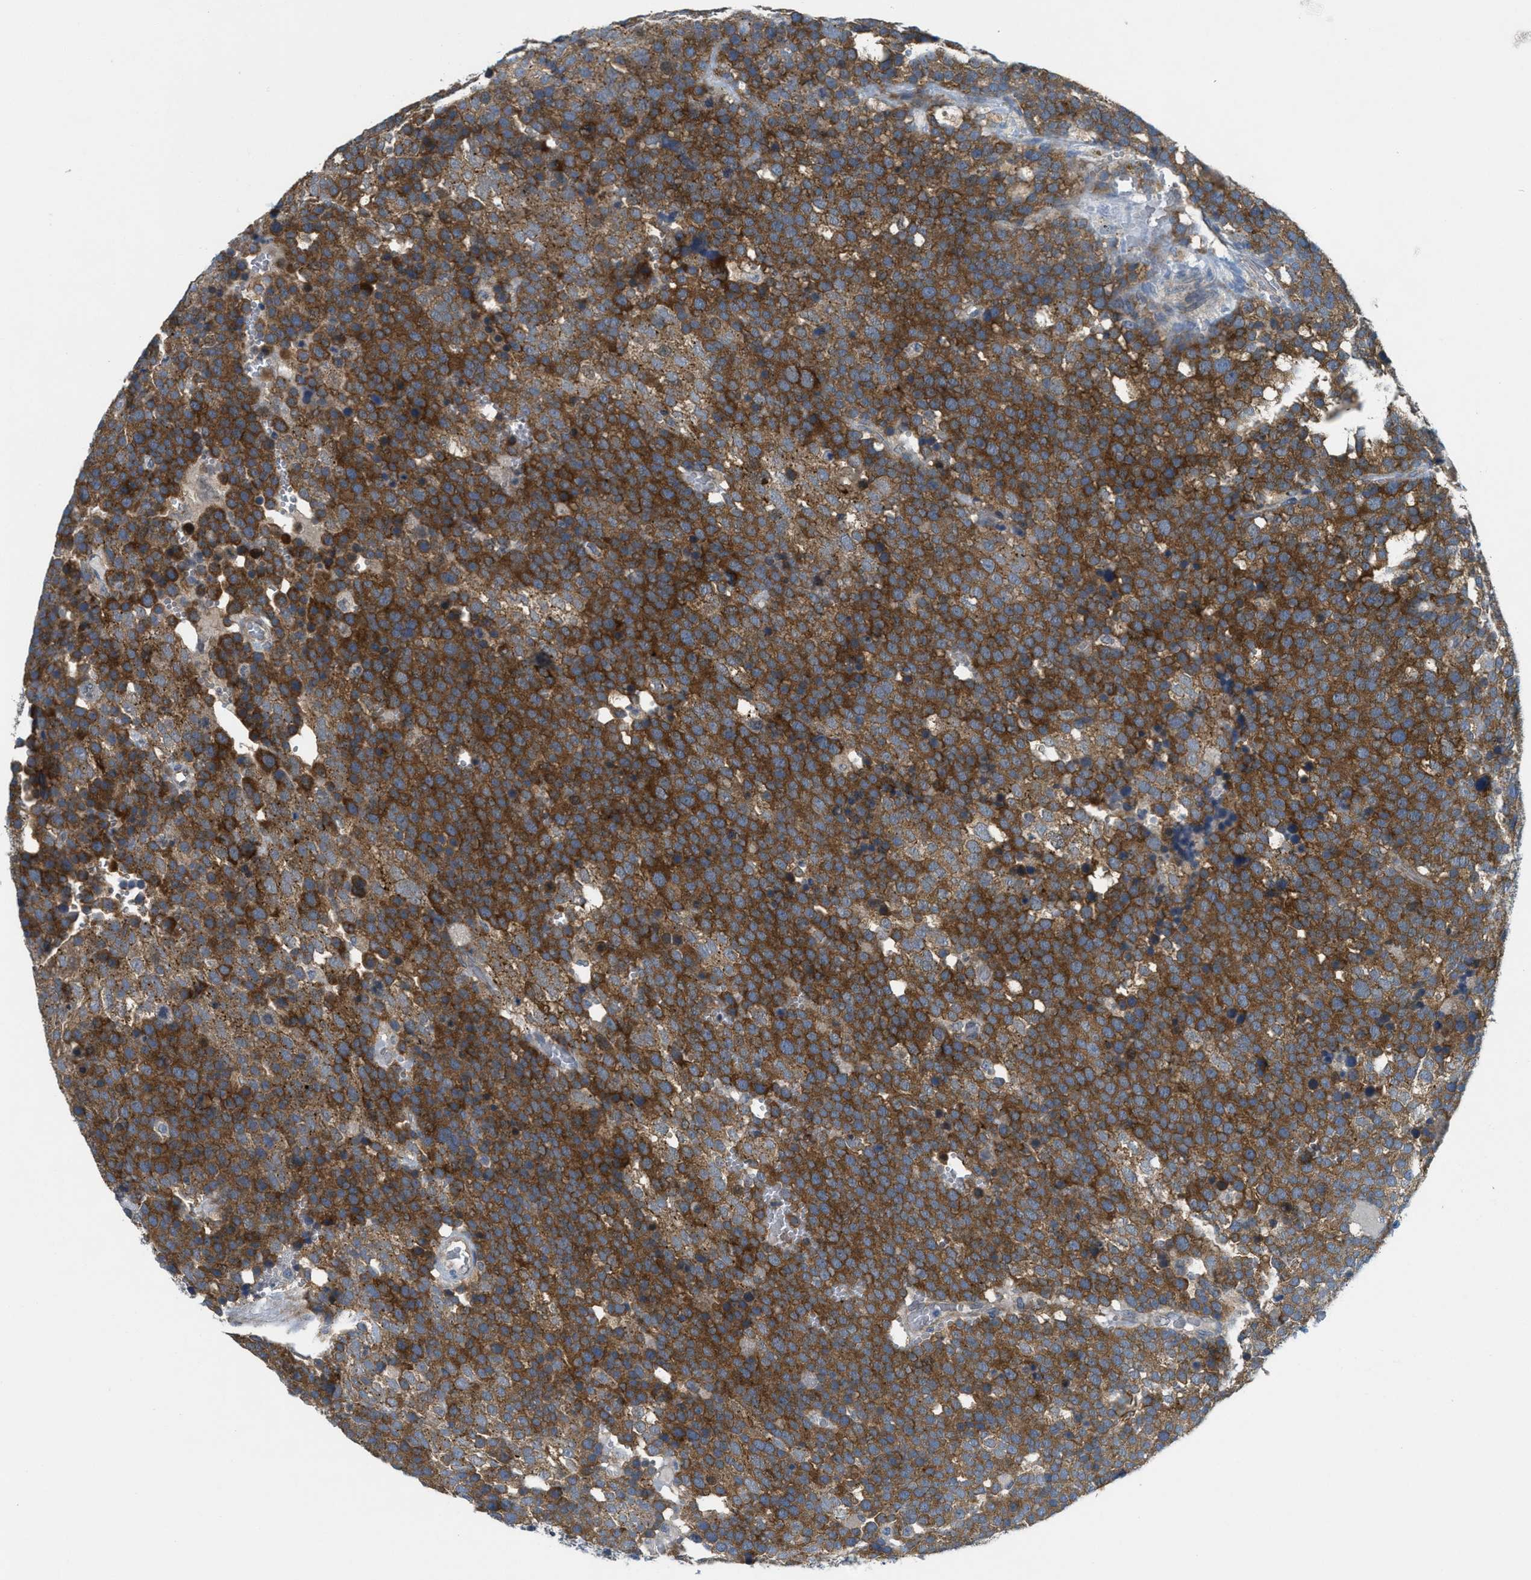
{"staining": {"intensity": "strong", "quantity": ">75%", "location": "cytoplasmic/membranous"}, "tissue": "testis cancer", "cell_type": "Tumor cells", "image_type": "cancer", "snomed": [{"axis": "morphology", "description": "Seminoma, NOS"}, {"axis": "topography", "description": "Testis"}], "caption": "Tumor cells demonstrate high levels of strong cytoplasmic/membranous staining in about >75% of cells in human testis cancer (seminoma).", "gene": "ZFYVE9", "patient": {"sex": "male", "age": 71}}